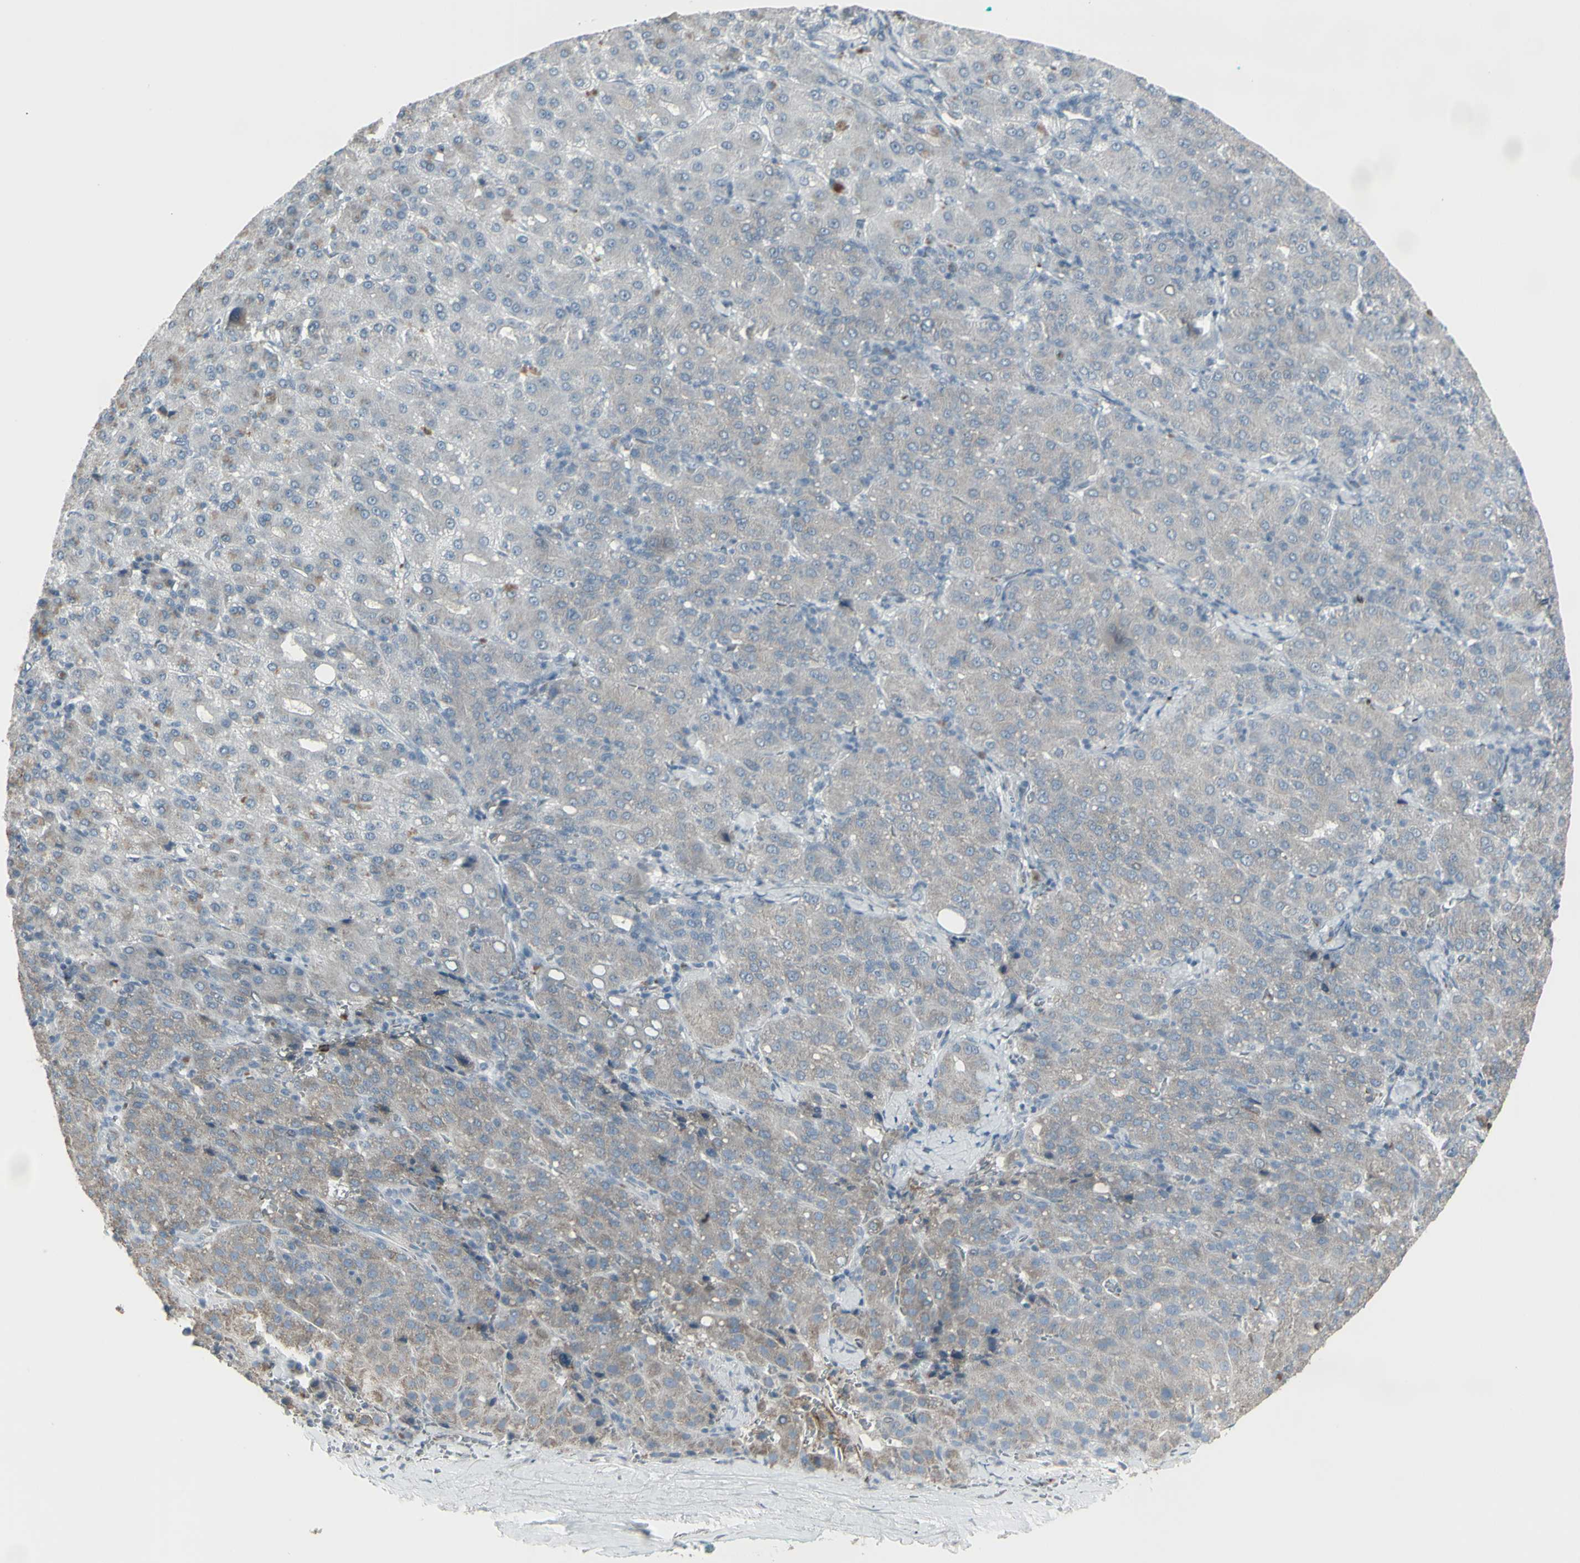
{"staining": {"intensity": "weak", "quantity": "<25%", "location": "cytoplasmic/membranous"}, "tissue": "liver cancer", "cell_type": "Tumor cells", "image_type": "cancer", "snomed": [{"axis": "morphology", "description": "Carcinoma, Hepatocellular, NOS"}, {"axis": "topography", "description": "Liver"}], "caption": "High magnification brightfield microscopy of hepatocellular carcinoma (liver) stained with DAB (3,3'-diaminobenzidine) (brown) and counterstained with hematoxylin (blue): tumor cells show no significant expression.", "gene": "CD79B", "patient": {"sex": "male", "age": 65}}